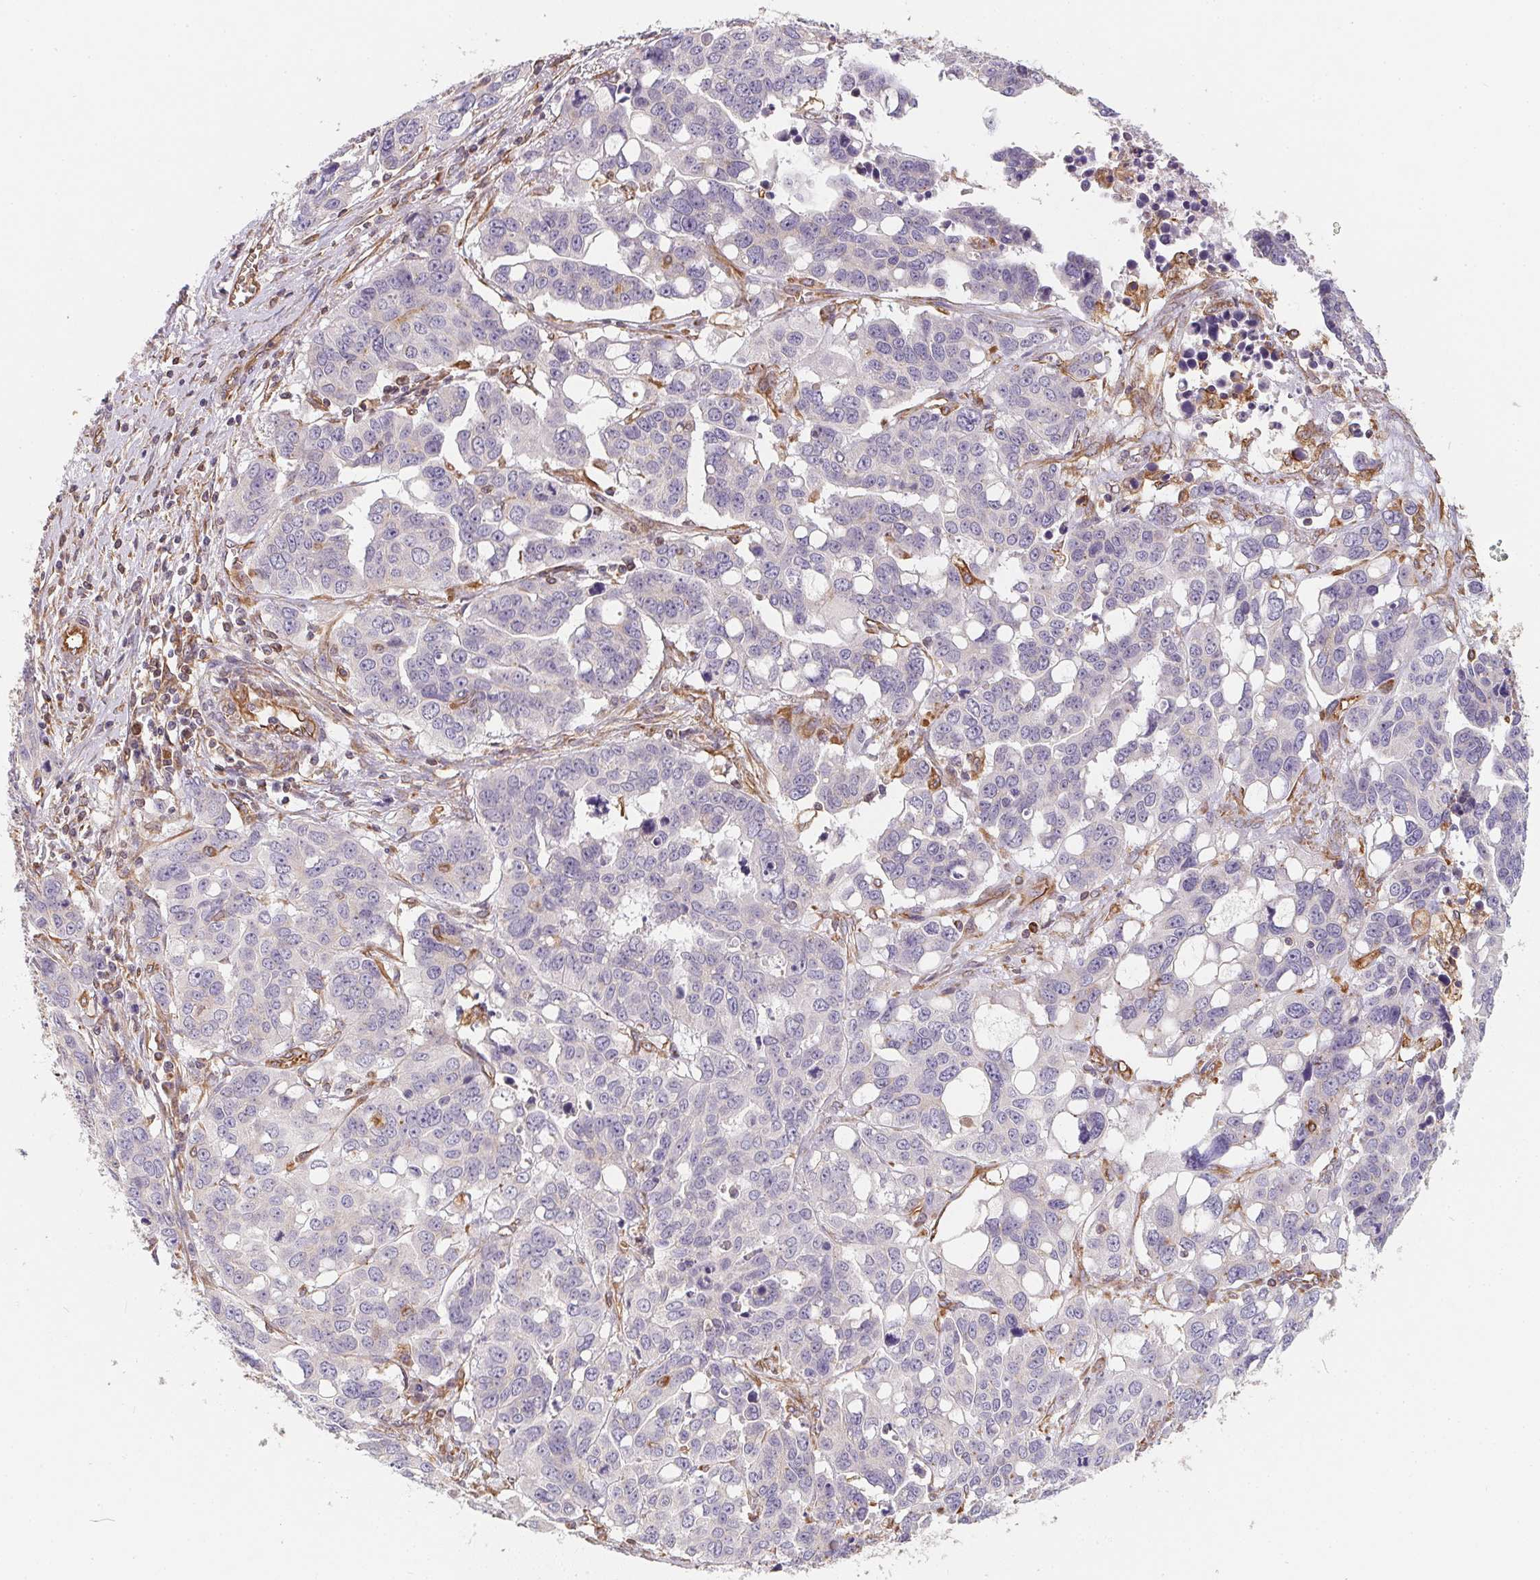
{"staining": {"intensity": "negative", "quantity": "none", "location": "none"}, "tissue": "ovarian cancer", "cell_type": "Tumor cells", "image_type": "cancer", "snomed": [{"axis": "morphology", "description": "Carcinoma, endometroid"}, {"axis": "topography", "description": "Ovary"}], "caption": "The image shows no staining of tumor cells in endometroid carcinoma (ovarian).", "gene": "TBKBP1", "patient": {"sex": "female", "age": 78}}